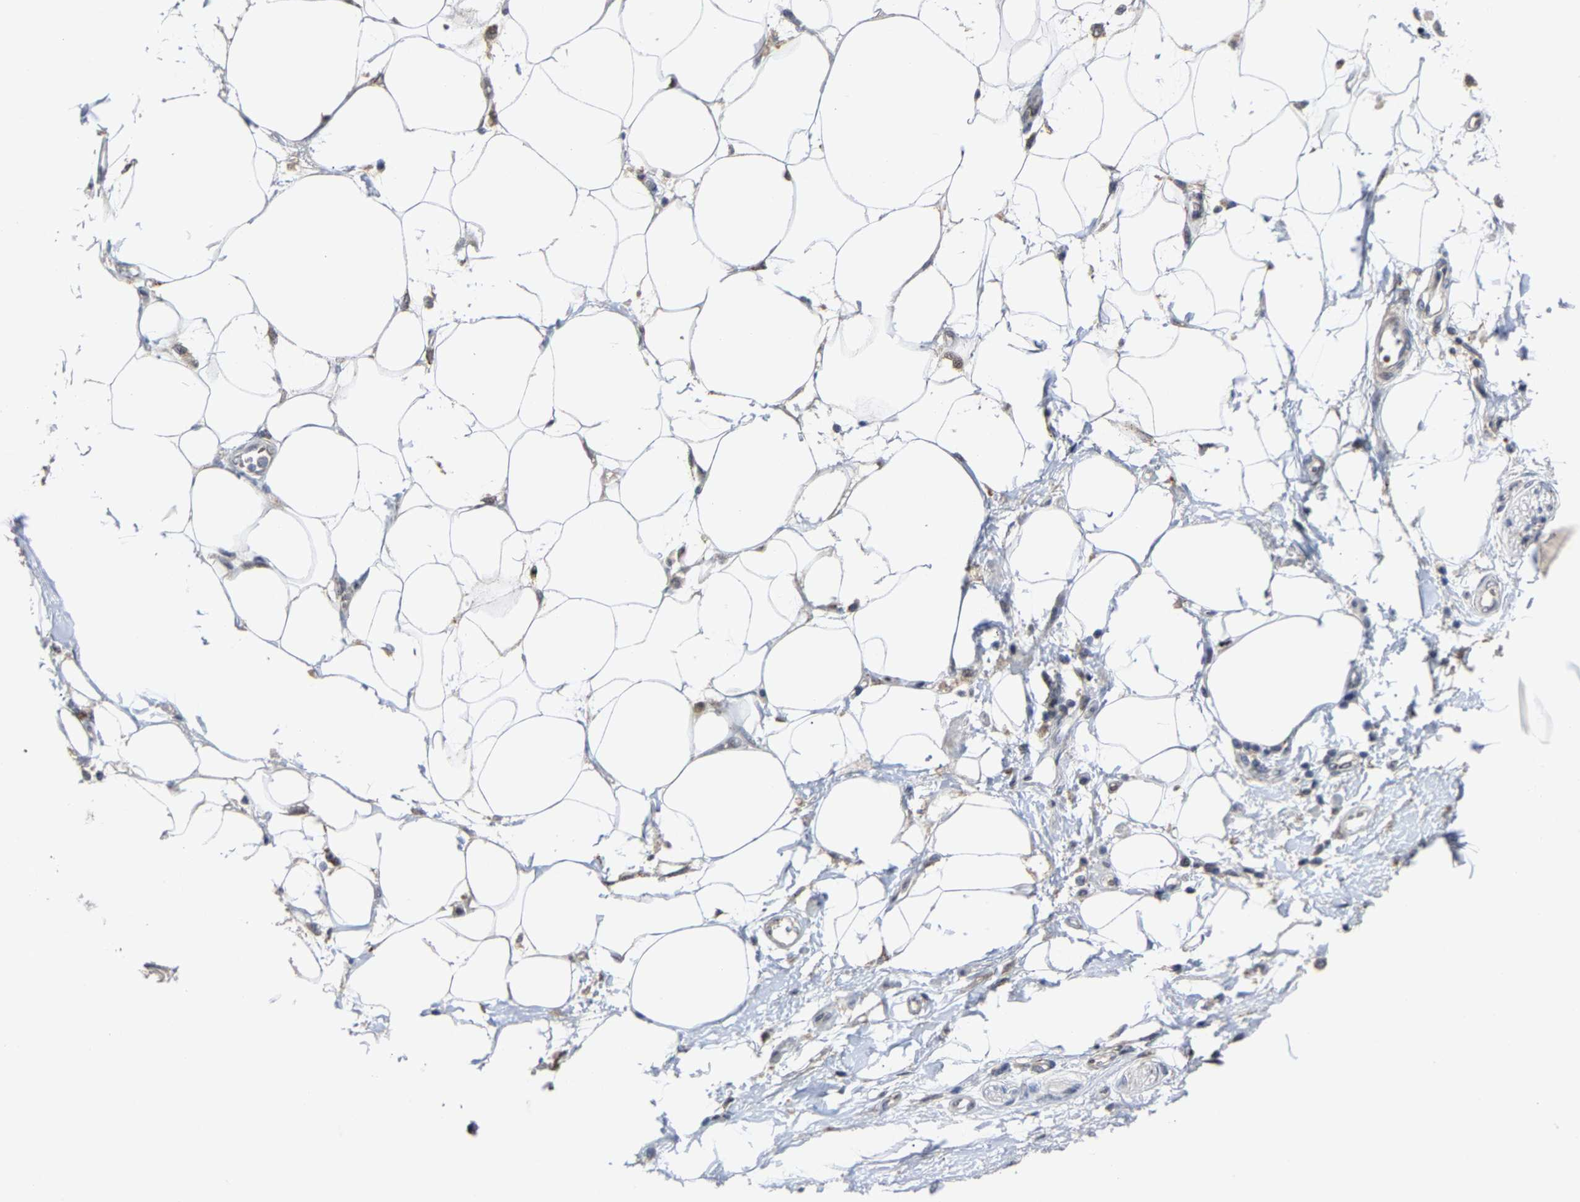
{"staining": {"intensity": "moderate", "quantity": "<25%", "location": "cytoplasmic/membranous"}, "tissue": "adipose tissue", "cell_type": "Adipocytes", "image_type": "normal", "snomed": [{"axis": "morphology", "description": "Normal tissue, NOS"}, {"axis": "morphology", "description": "Adenocarcinoma, NOS"}, {"axis": "topography", "description": "Duodenum"}, {"axis": "topography", "description": "Peripheral nerve tissue"}], "caption": "Protein expression analysis of normal human adipose tissue reveals moderate cytoplasmic/membranous expression in about <25% of adipocytes. Immunohistochemistry stains the protein of interest in brown and the nuclei are stained blue.", "gene": "LSM8", "patient": {"sex": "female", "age": 60}}